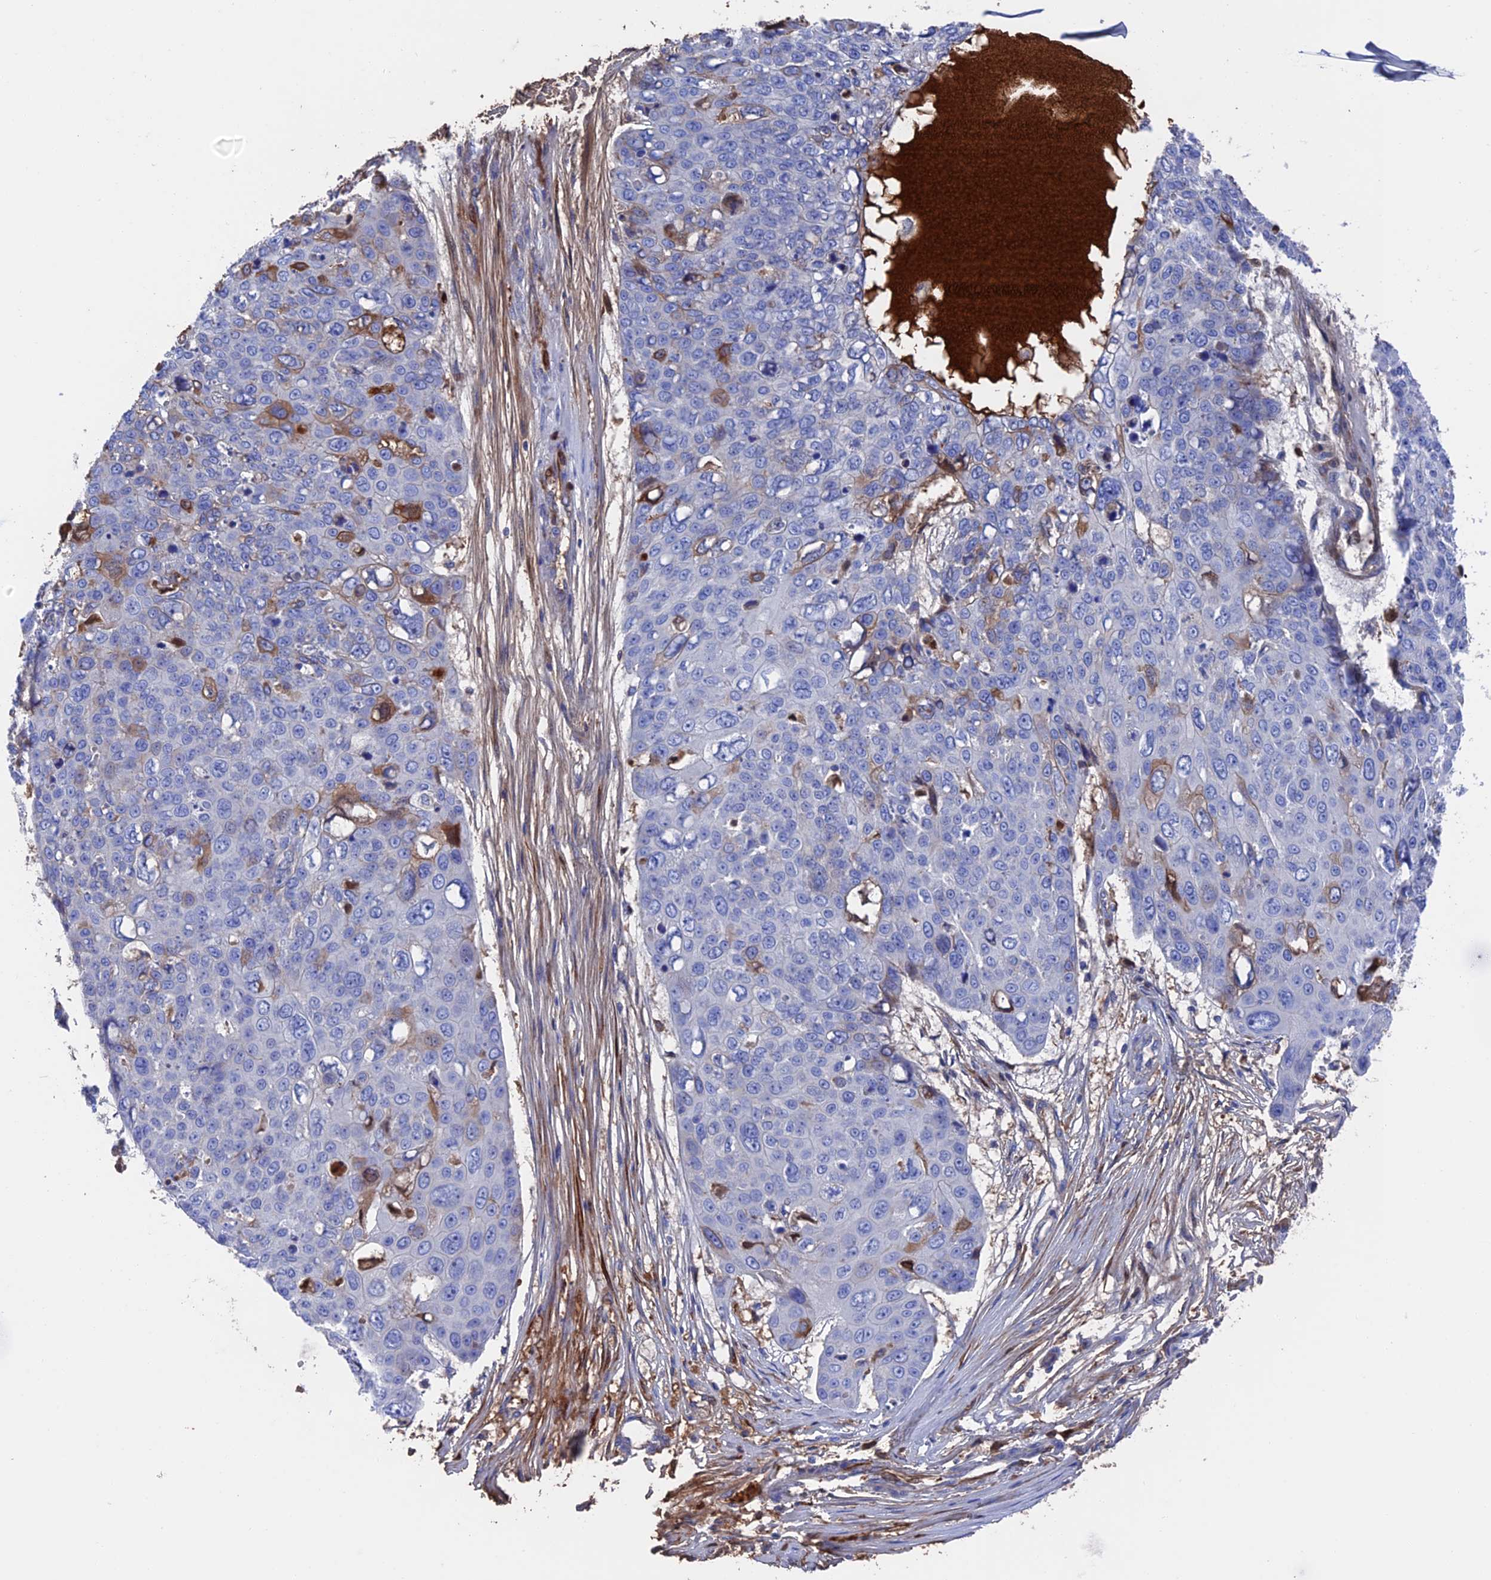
{"staining": {"intensity": "negative", "quantity": "none", "location": "none"}, "tissue": "skin cancer", "cell_type": "Tumor cells", "image_type": "cancer", "snomed": [{"axis": "morphology", "description": "Squamous cell carcinoma, NOS"}, {"axis": "topography", "description": "Skin"}], "caption": "Immunohistochemical staining of skin squamous cell carcinoma displays no significant staining in tumor cells.", "gene": "HPF1", "patient": {"sex": "male", "age": 71}}